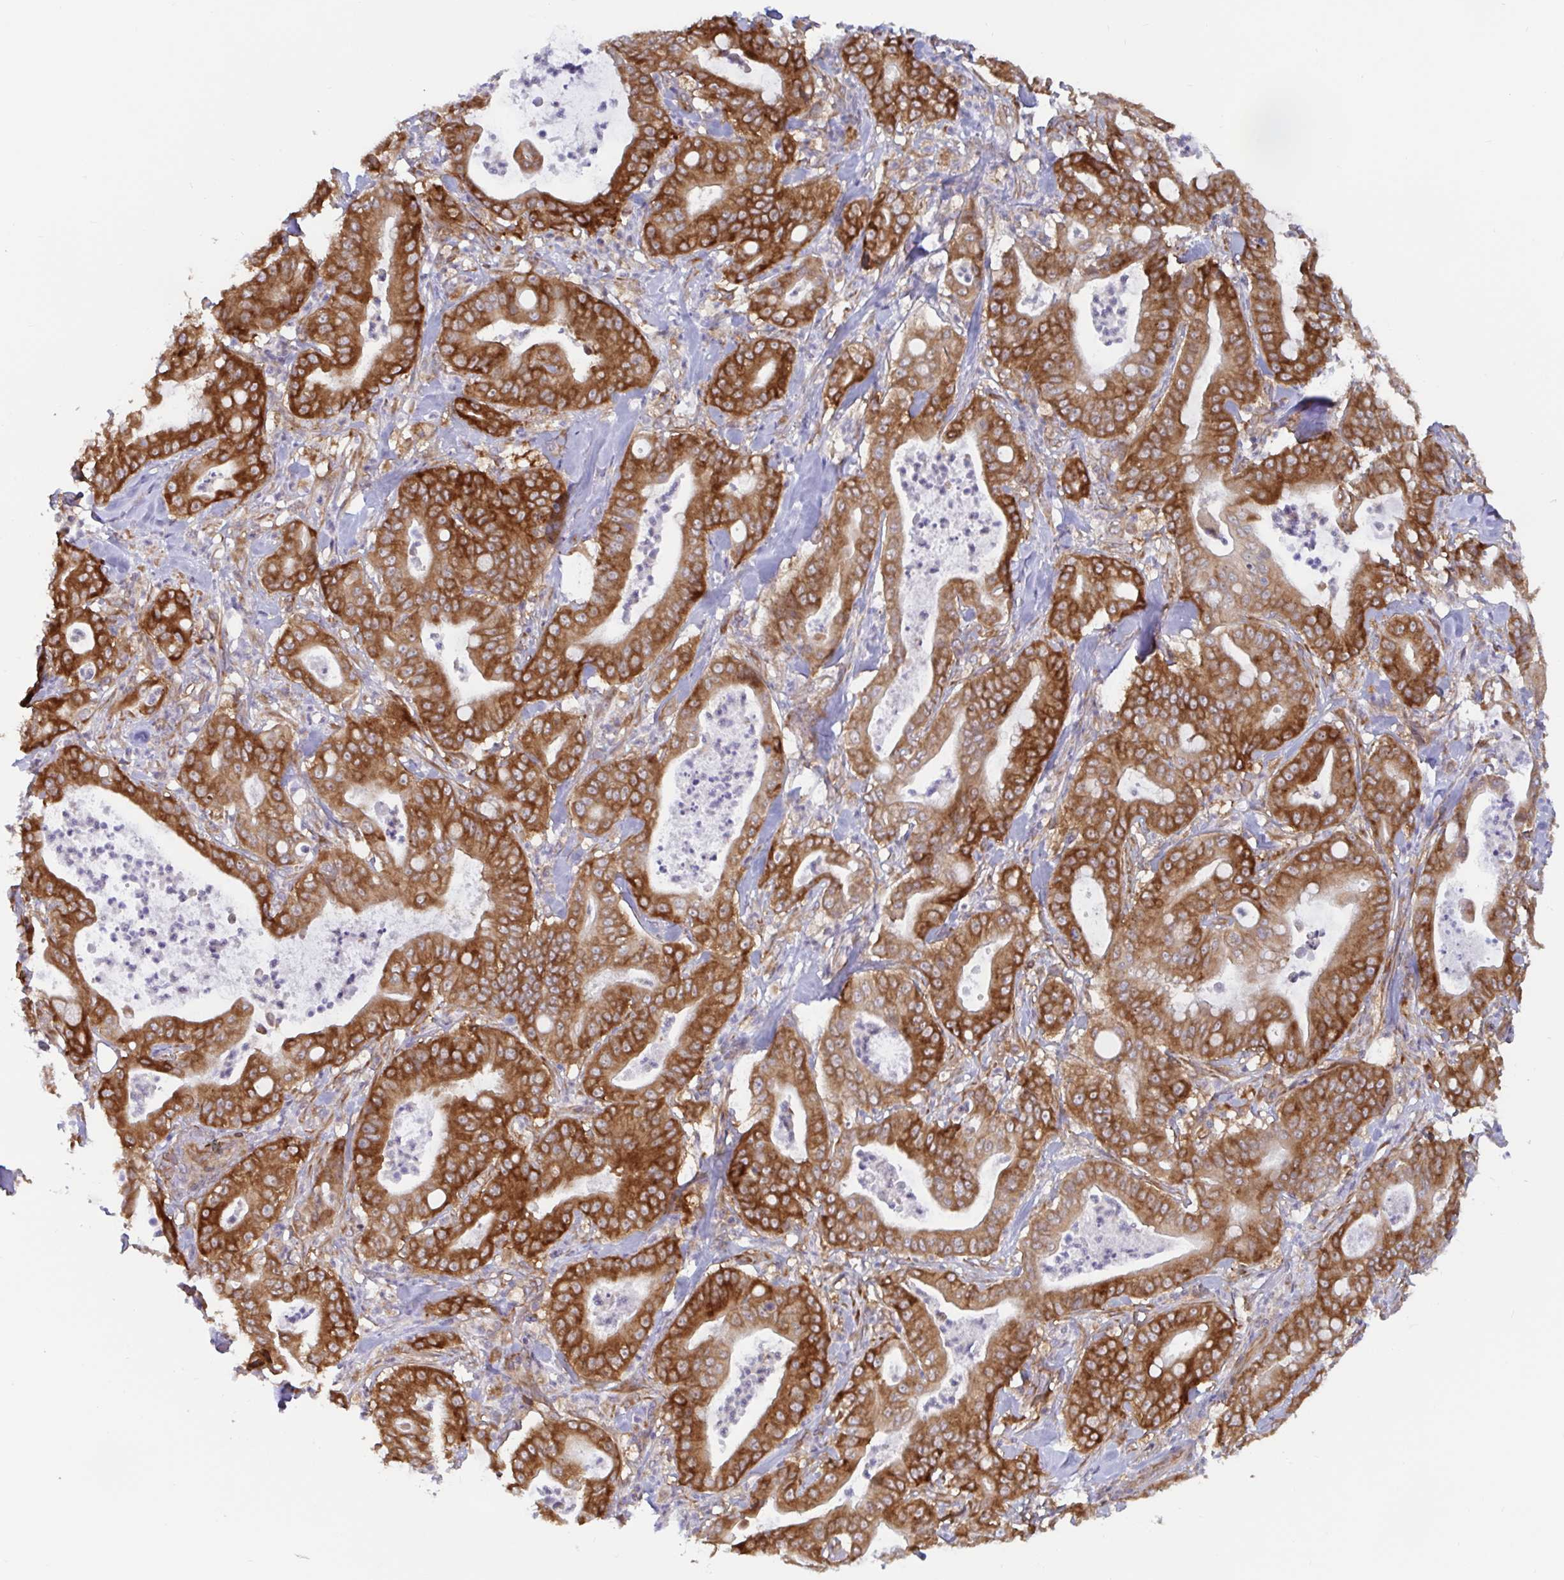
{"staining": {"intensity": "strong", "quantity": ">75%", "location": "cytoplasmic/membranous"}, "tissue": "pancreatic cancer", "cell_type": "Tumor cells", "image_type": "cancer", "snomed": [{"axis": "morphology", "description": "Adenocarcinoma, NOS"}, {"axis": "topography", "description": "Pancreas"}], "caption": "This is a photomicrograph of IHC staining of pancreatic cancer, which shows strong expression in the cytoplasmic/membranous of tumor cells.", "gene": "LARP1", "patient": {"sex": "male", "age": 71}}